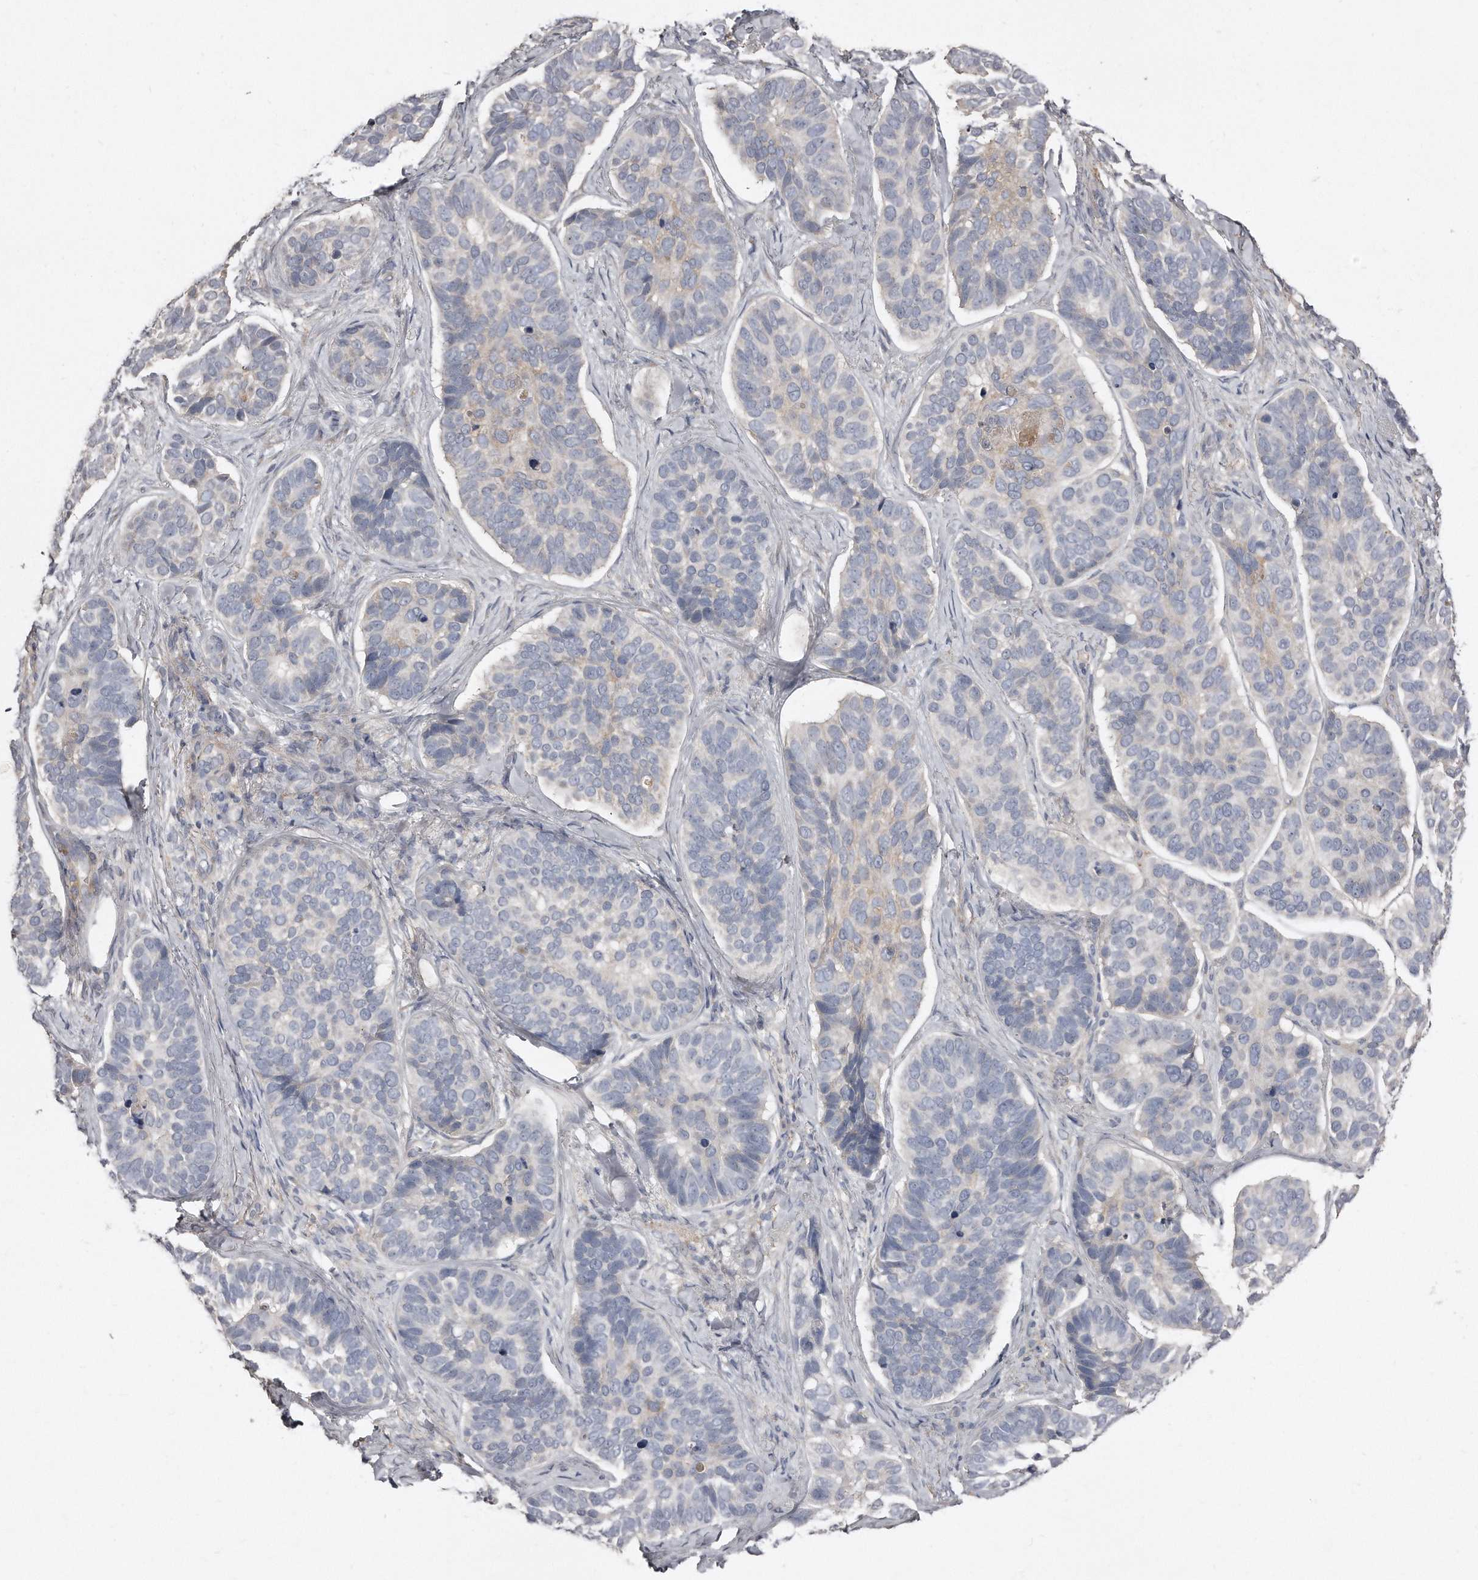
{"staining": {"intensity": "negative", "quantity": "none", "location": "none"}, "tissue": "skin cancer", "cell_type": "Tumor cells", "image_type": "cancer", "snomed": [{"axis": "morphology", "description": "Basal cell carcinoma"}, {"axis": "topography", "description": "Skin"}], "caption": "The histopathology image exhibits no staining of tumor cells in skin cancer.", "gene": "LMOD1", "patient": {"sex": "male", "age": 62}}